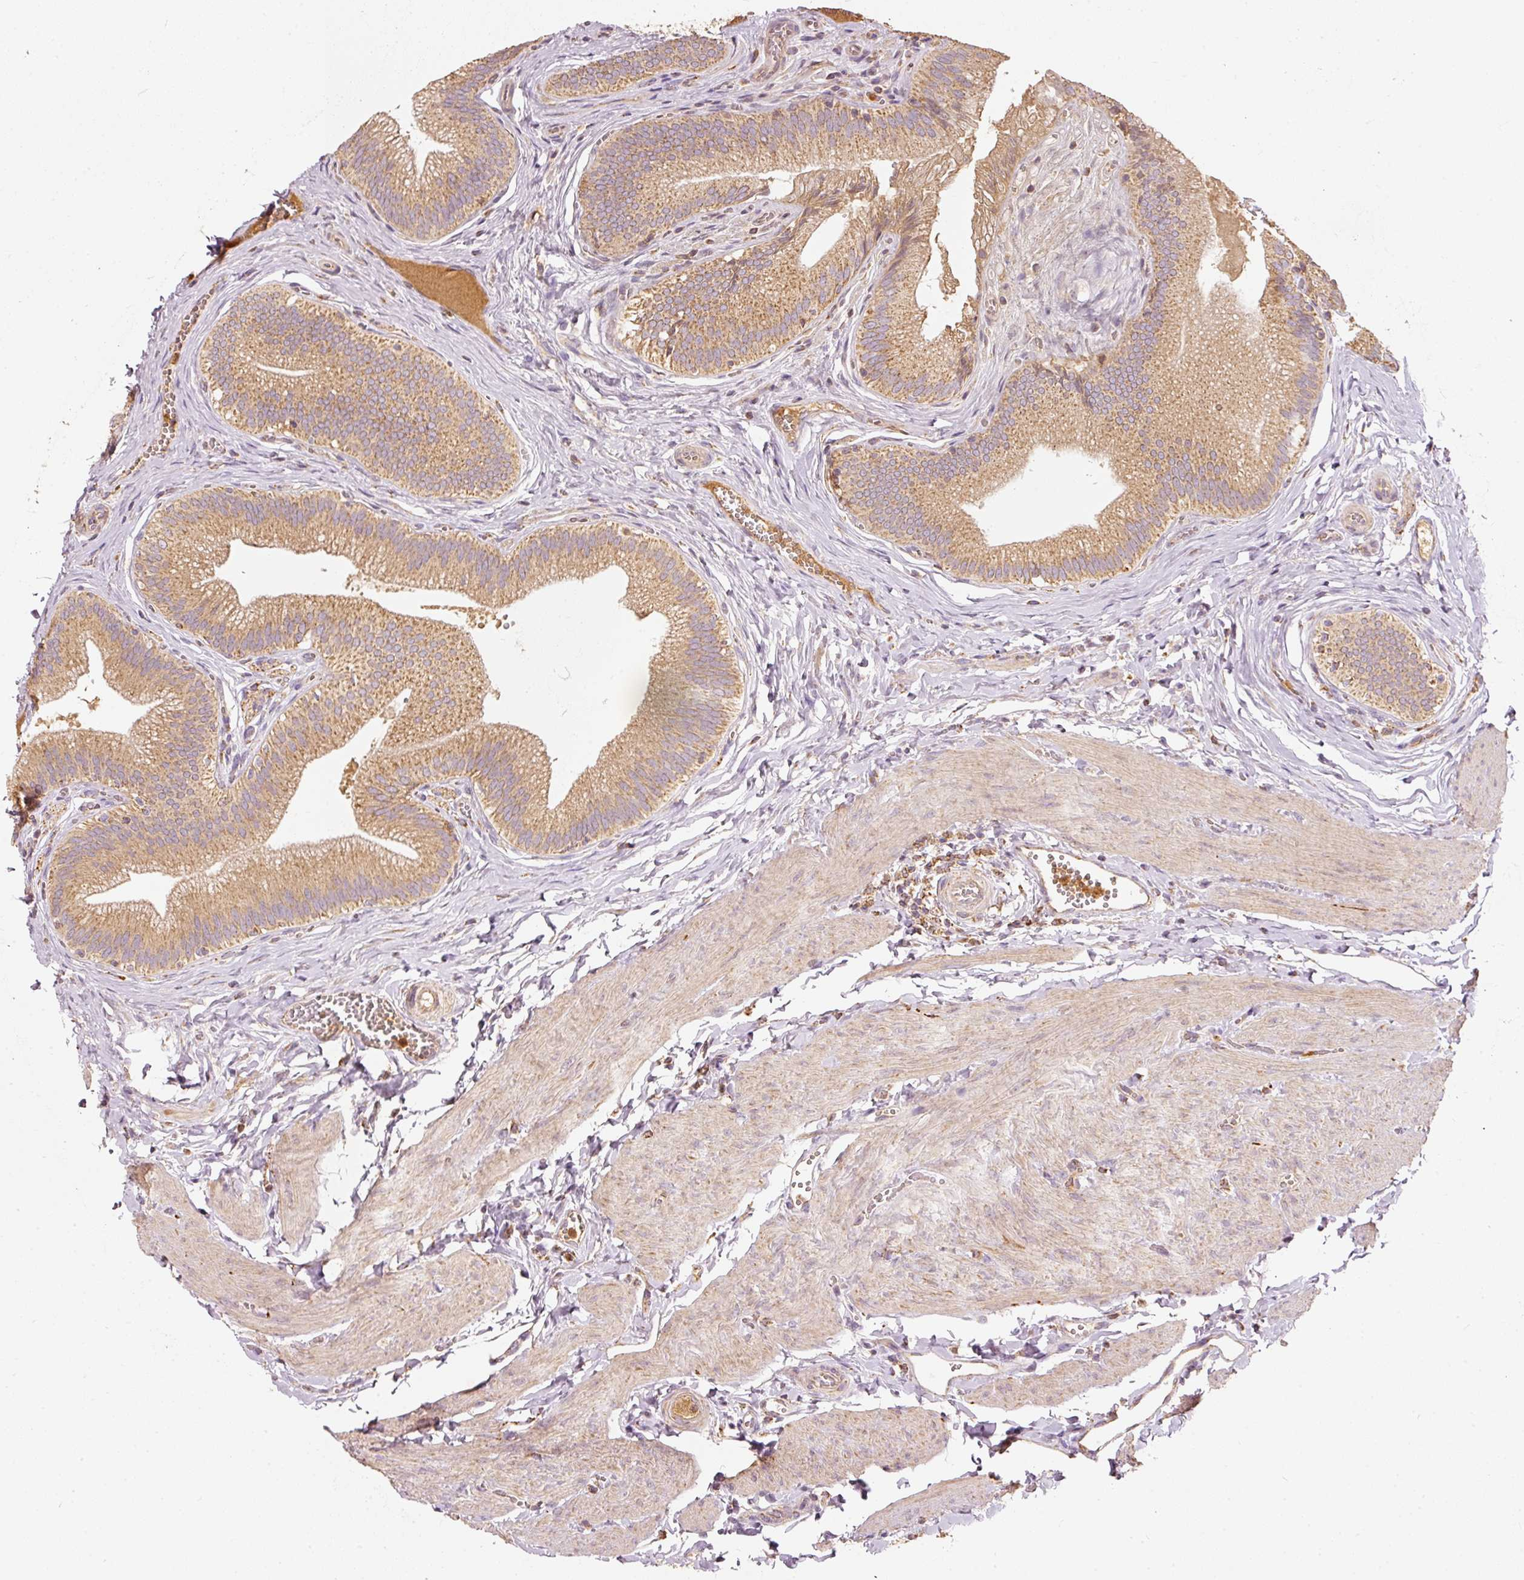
{"staining": {"intensity": "moderate", "quantity": ">75%", "location": "cytoplasmic/membranous"}, "tissue": "gallbladder", "cell_type": "Glandular cells", "image_type": "normal", "snomed": [{"axis": "morphology", "description": "Normal tissue, NOS"}, {"axis": "topography", "description": "Gallbladder"}], "caption": "A medium amount of moderate cytoplasmic/membranous expression is identified in about >75% of glandular cells in normal gallbladder.", "gene": "PSENEN", "patient": {"sex": "male", "age": 17}}